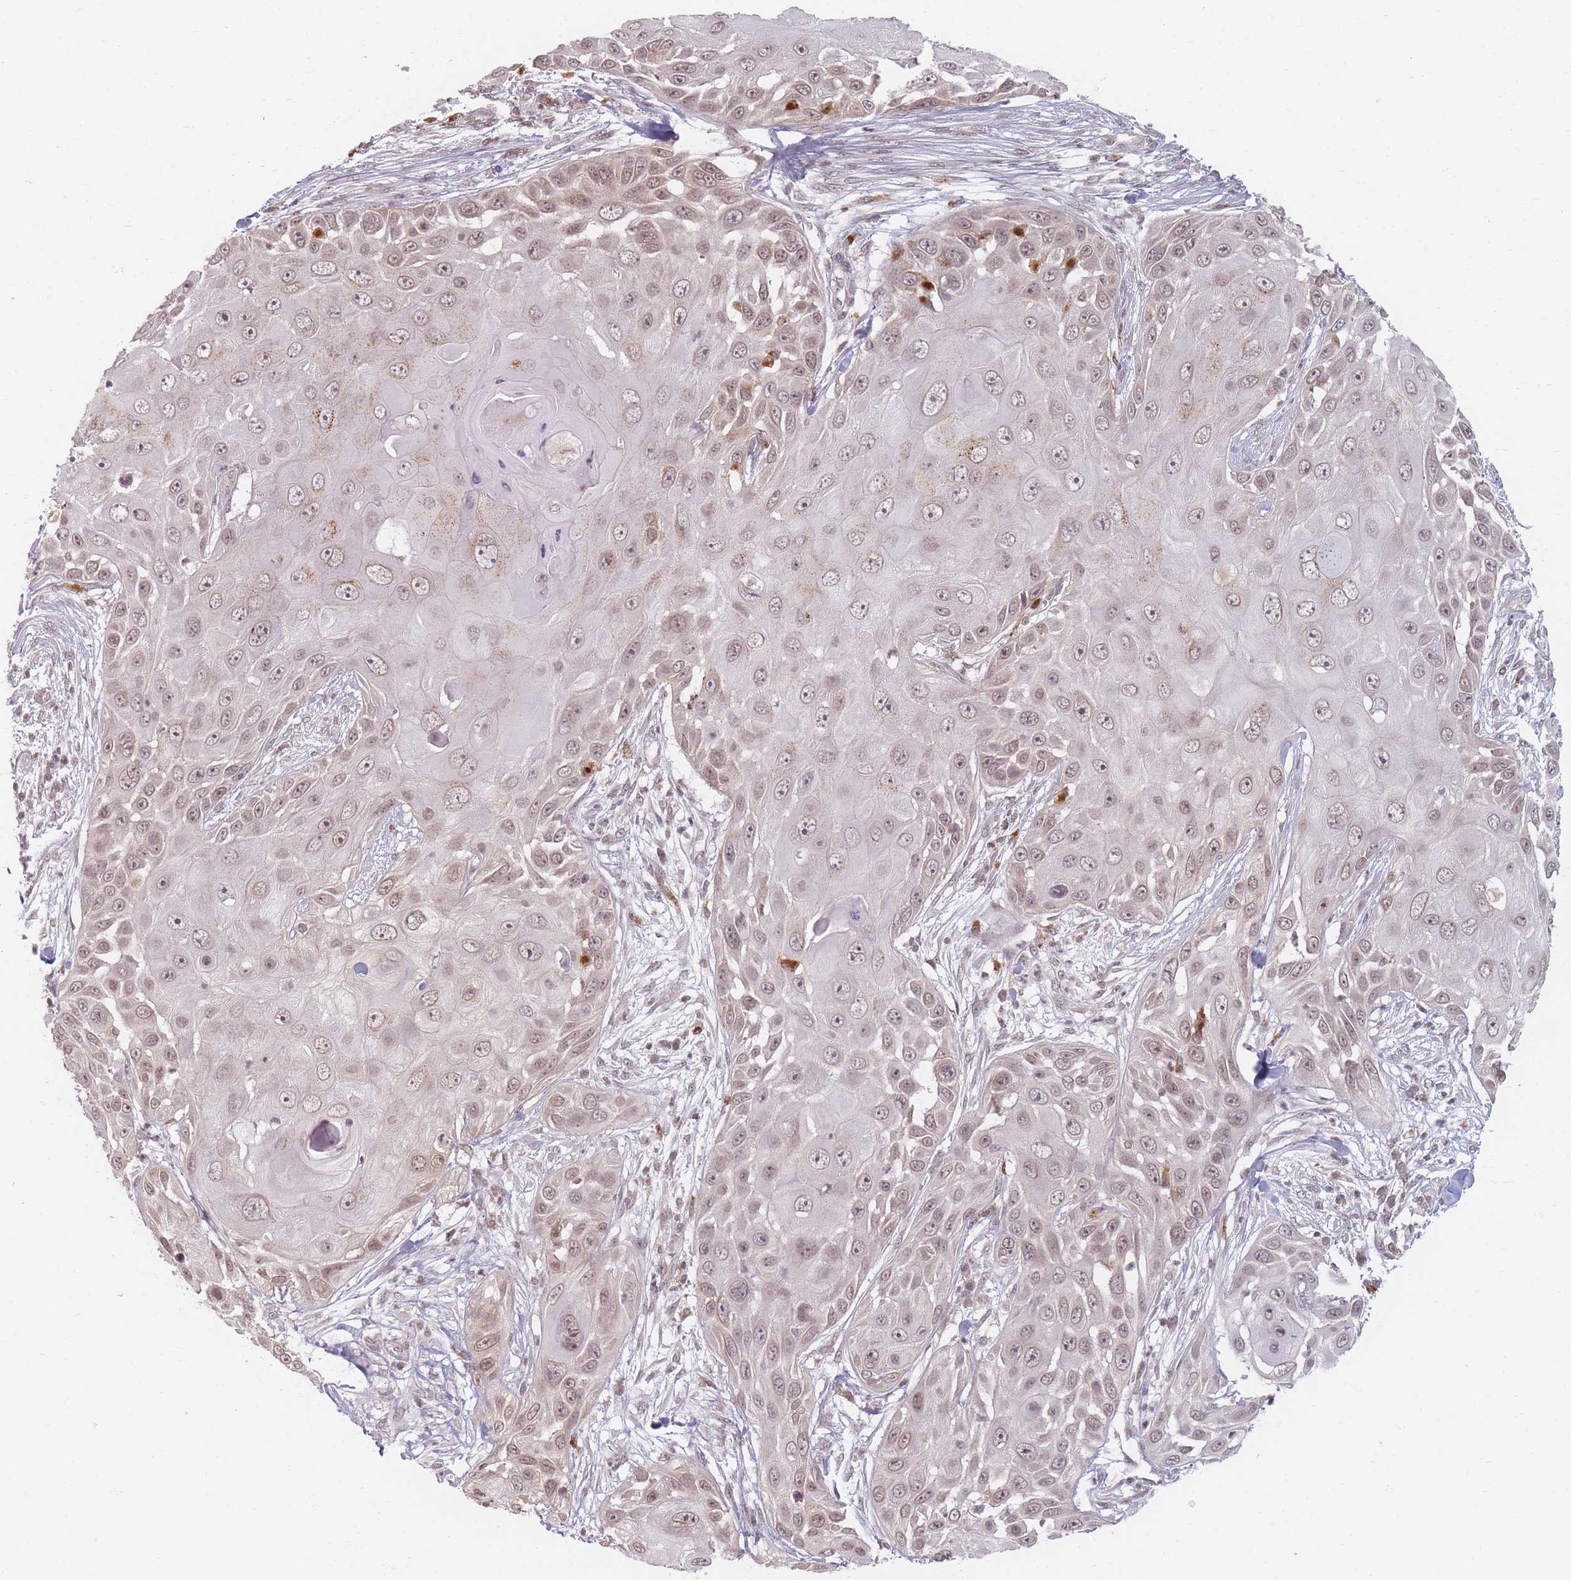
{"staining": {"intensity": "weak", "quantity": ">75%", "location": "cytoplasmic/membranous,nuclear"}, "tissue": "skin cancer", "cell_type": "Tumor cells", "image_type": "cancer", "snomed": [{"axis": "morphology", "description": "Squamous cell carcinoma, NOS"}, {"axis": "topography", "description": "Skin"}], "caption": "Protein positivity by immunohistochemistry (IHC) exhibits weak cytoplasmic/membranous and nuclear expression in about >75% of tumor cells in skin squamous cell carcinoma. (Brightfield microscopy of DAB IHC at high magnification).", "gene": "SPATA45", "patient": {"sex": "female", "age": 44}}